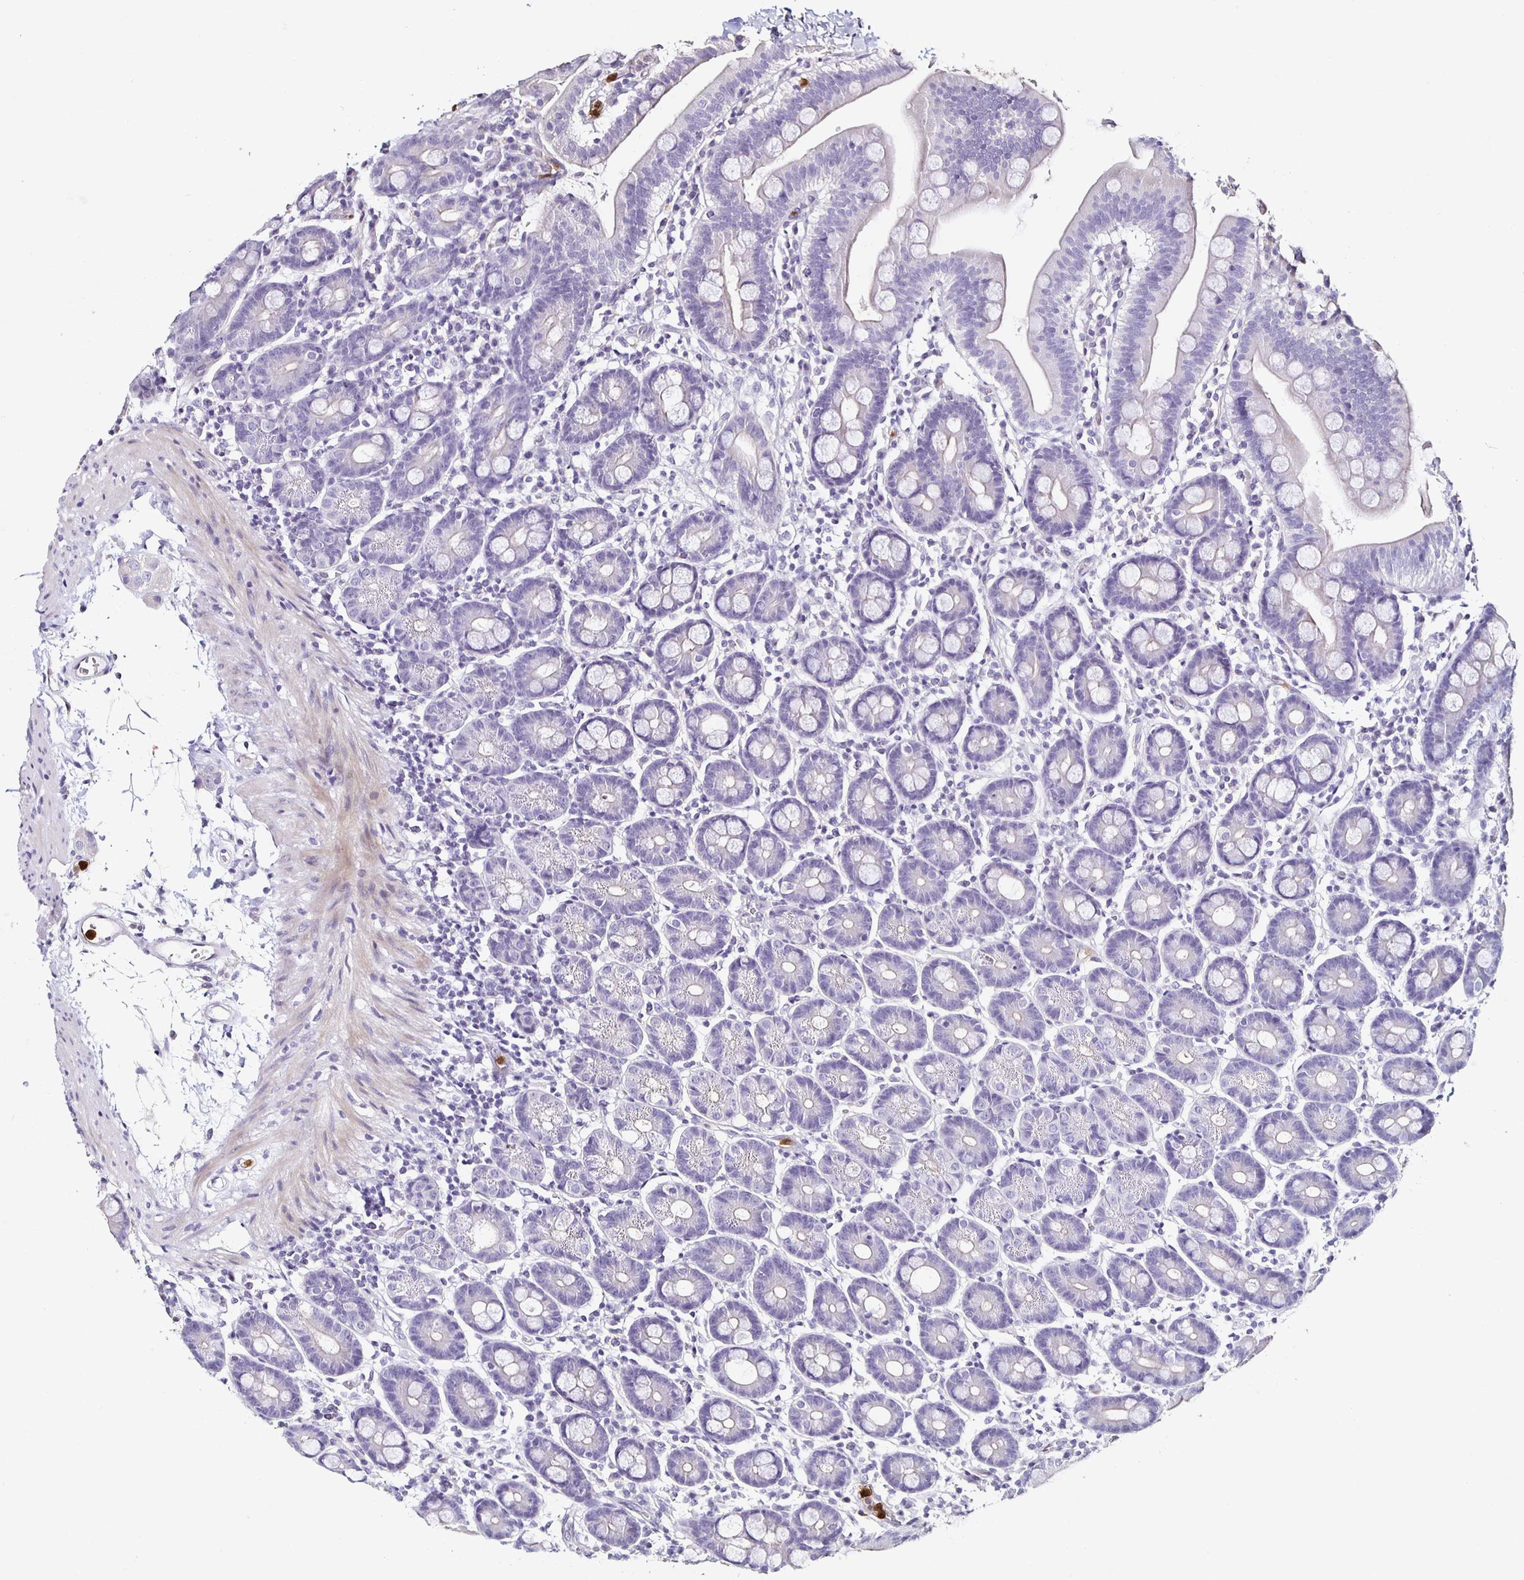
{"staining": {"intensity": "negative", "quantity": "none", "location": "none"}, "tissue": "duodenum", "cell_type": "Glandular cells", "image_type": "normal", "snomed": [{"axis": "morphology", "description": "Normal tissue, NOS"}, {"axis": "topography", "description": "Pancreas"}, {"axis": "topography", "description": "Duodenum"}], "caption": "Immunohistochemistry (IHC) histopathology image of unremarkable duodenum stained for a protein (brown), which demonstrates no staining in glandular cells.", "gene": "TLR4", "patient": {"sex": "male", "age": 59}}